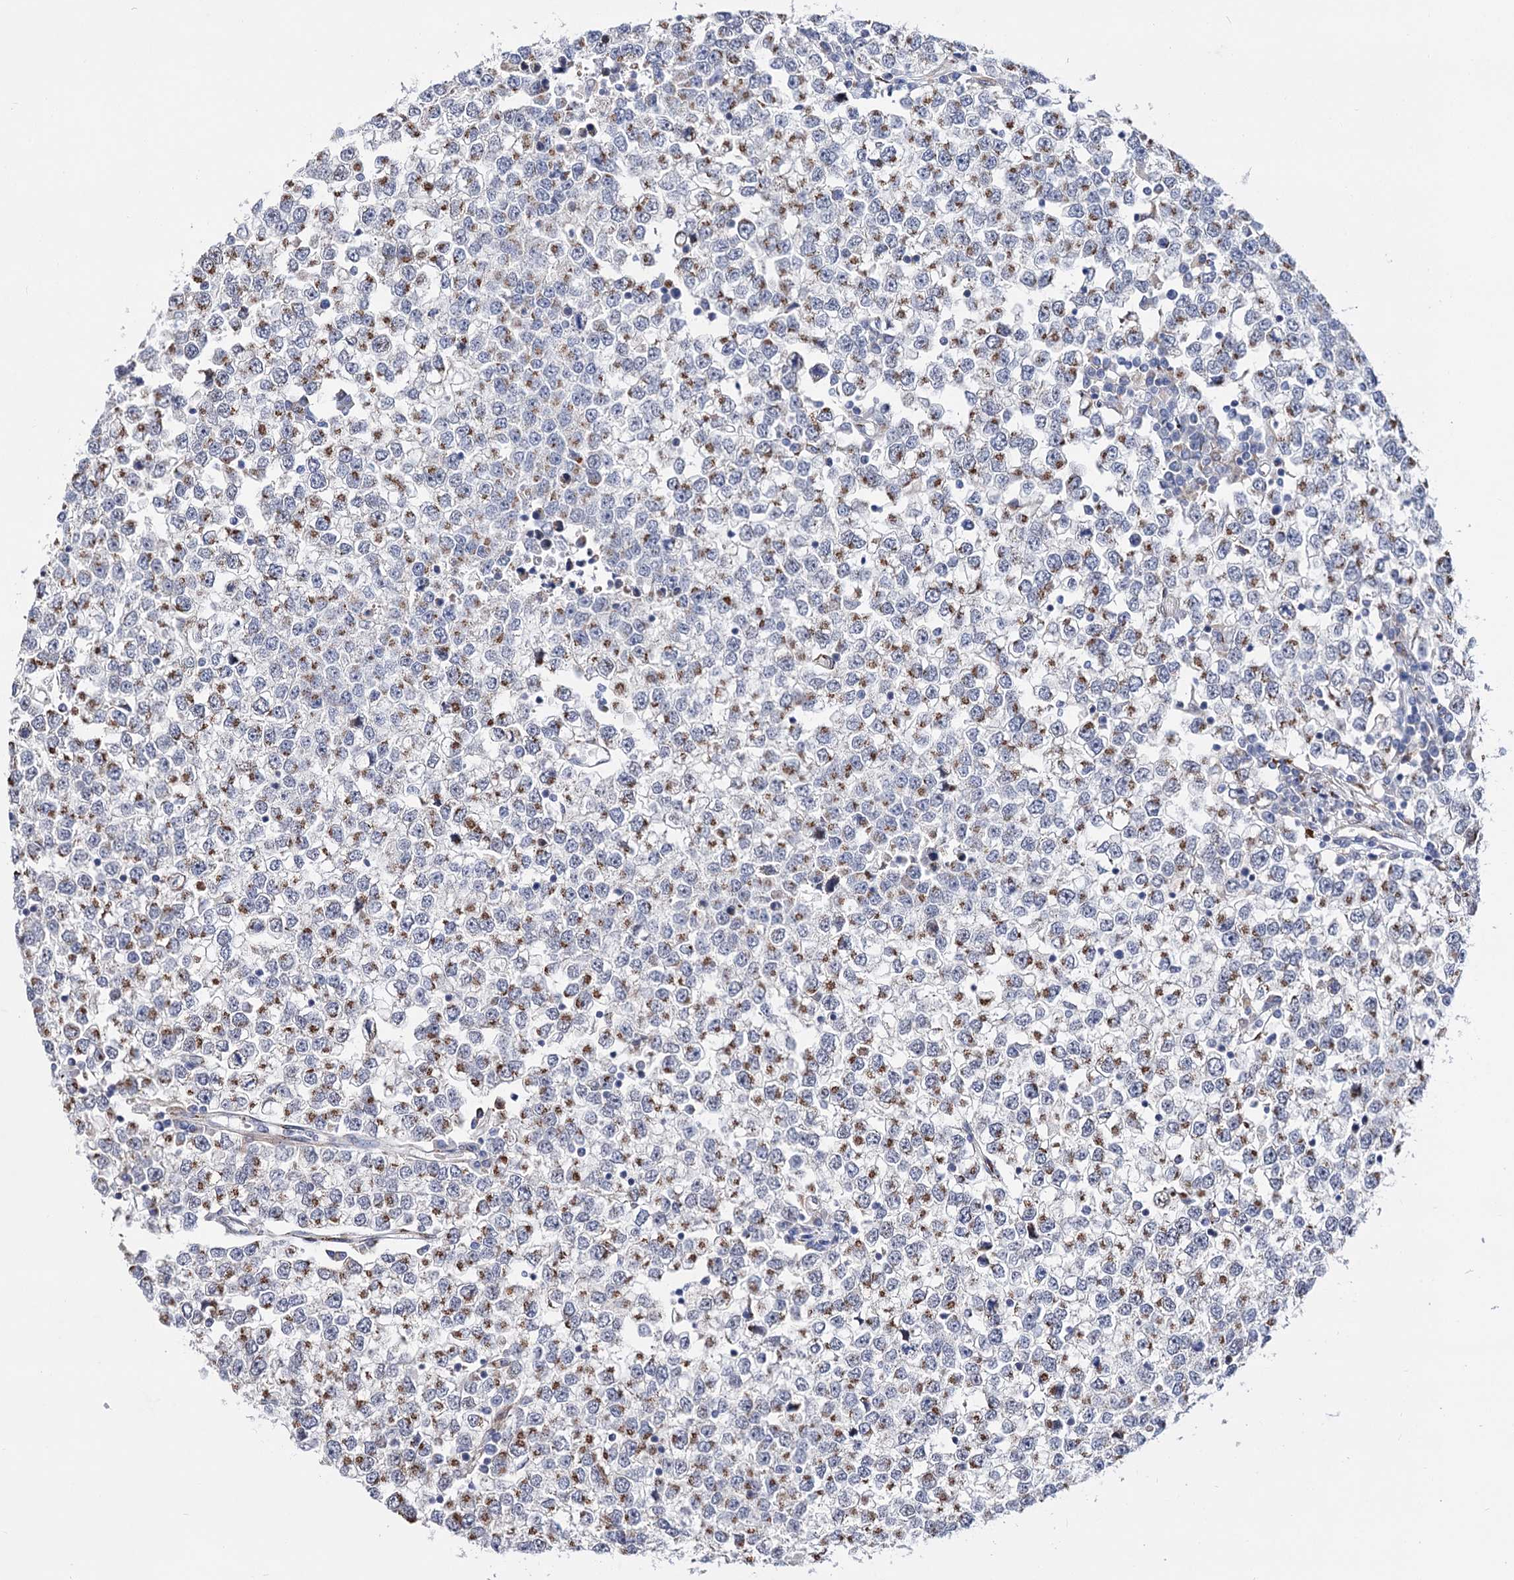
{"staining": {"intensity": "moderate", "quantity": ">75%", "location": "cytoplasmic/membranous"}, "tissue": "testis cancer", "cell_type": "Tumor cells", "image_type": "cancer", "snomed": [{"axis": "morphology", "description": "Seminoma, NOS"}, {"axis": "topography", "description": "Testis"}], "caption": "The histopathology image reveals staining of testis cancer (seminoma), revealing moderate cytoplasmic/membranous protein expression (brown color) within tumor cells.", "gene": "C11orf96", "patient": {"sex": "male", "age": 65}}